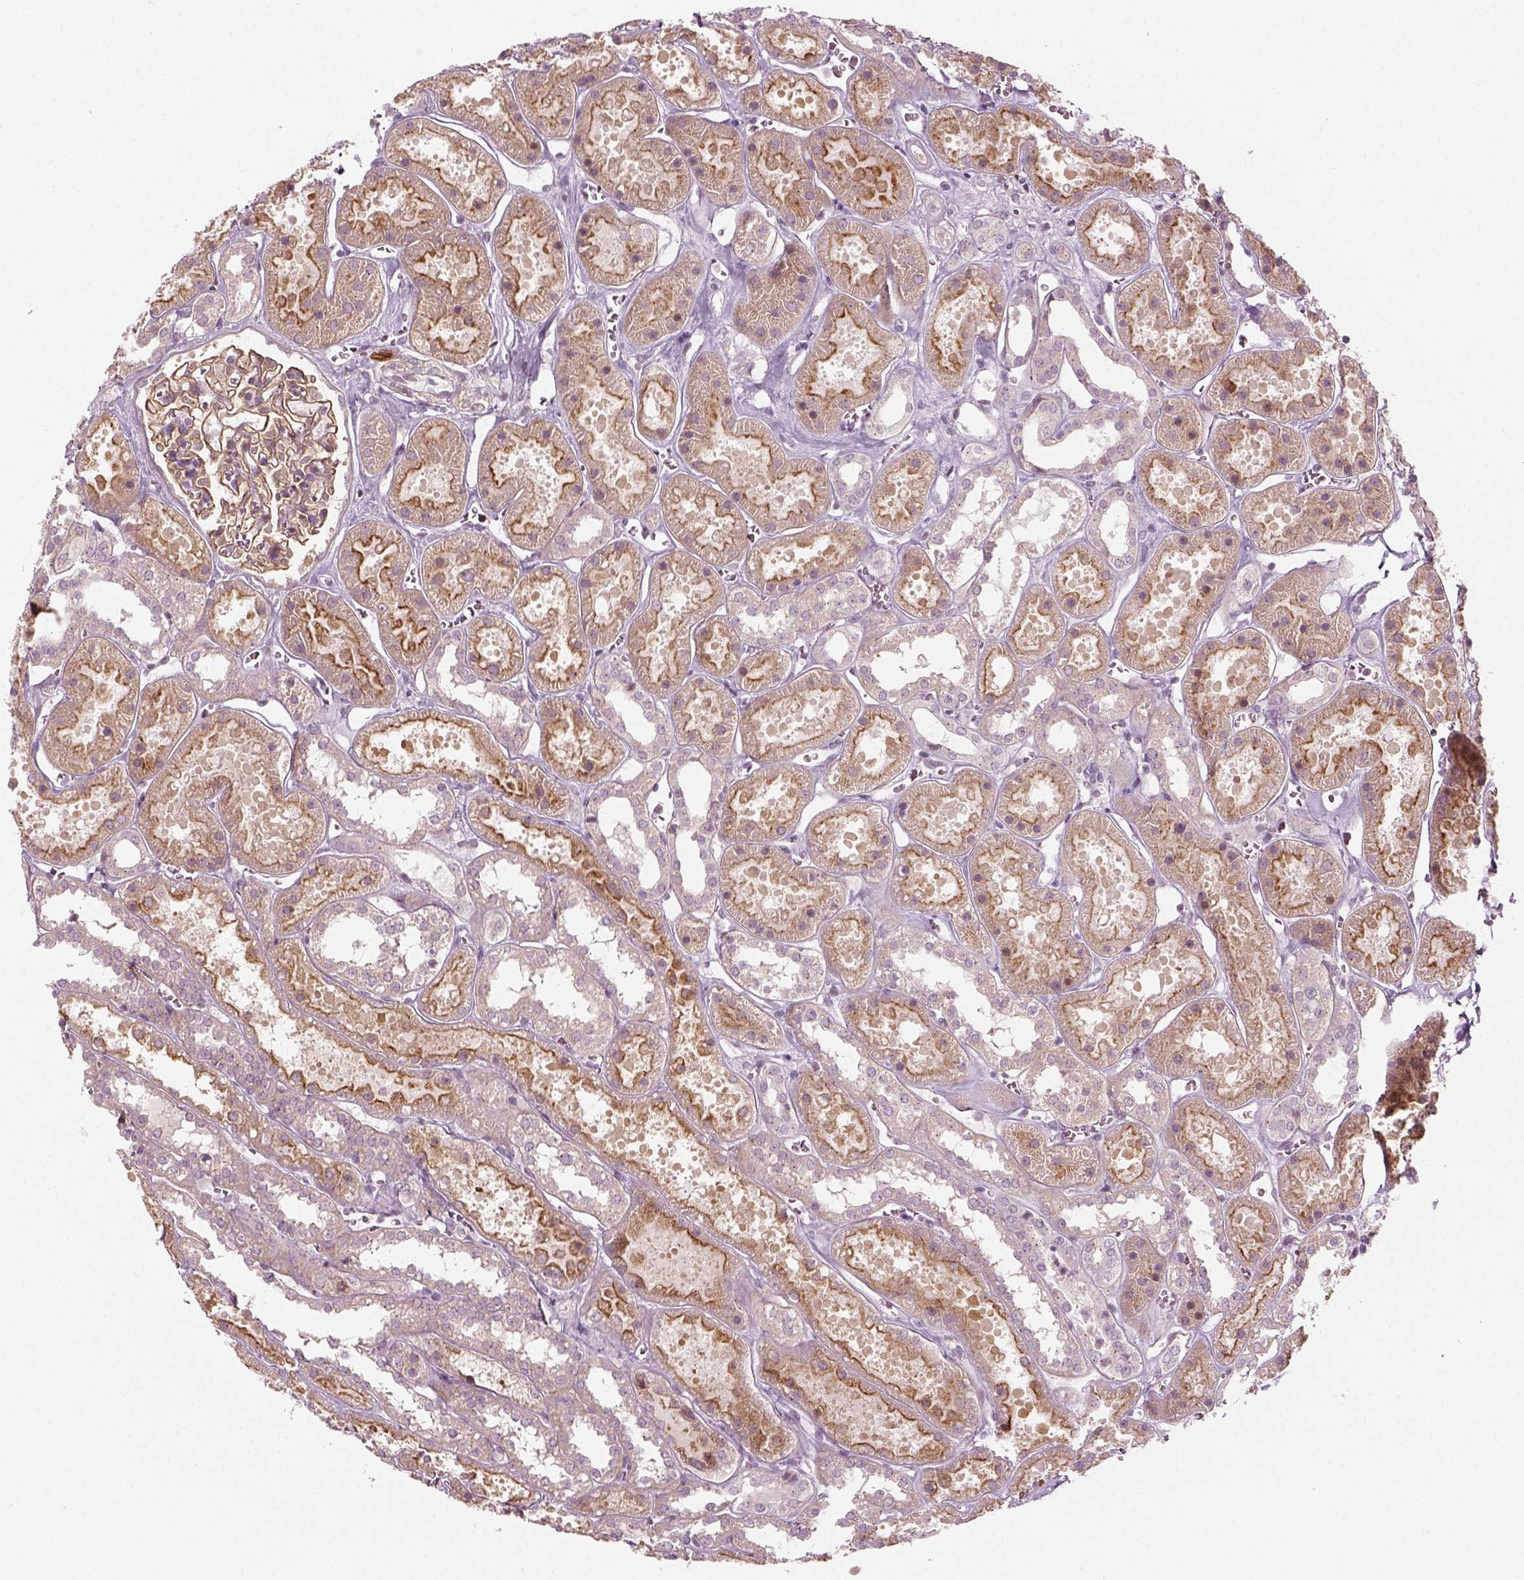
{"staining": {"intensity": "moderate", "quantity": "25%-75%", "location": "cytoplasmic/membranous"}, "tissue": "kidney", "cell_type": "Cells in glomeruli", "image_type": "normal", "snomed": [{"axis": "morphology", "description": "Normal tissue, NOS"}, {"axis": "topography", "description": "Kidney"}], "caption": "Cells in glomeruli demonstrate moderate cytoplasmic/membranous staining in about 25%-75% of cells in unremarkable kidney.", "gene": "MLIP", "patient": {"sex": "female", "age": 41}}